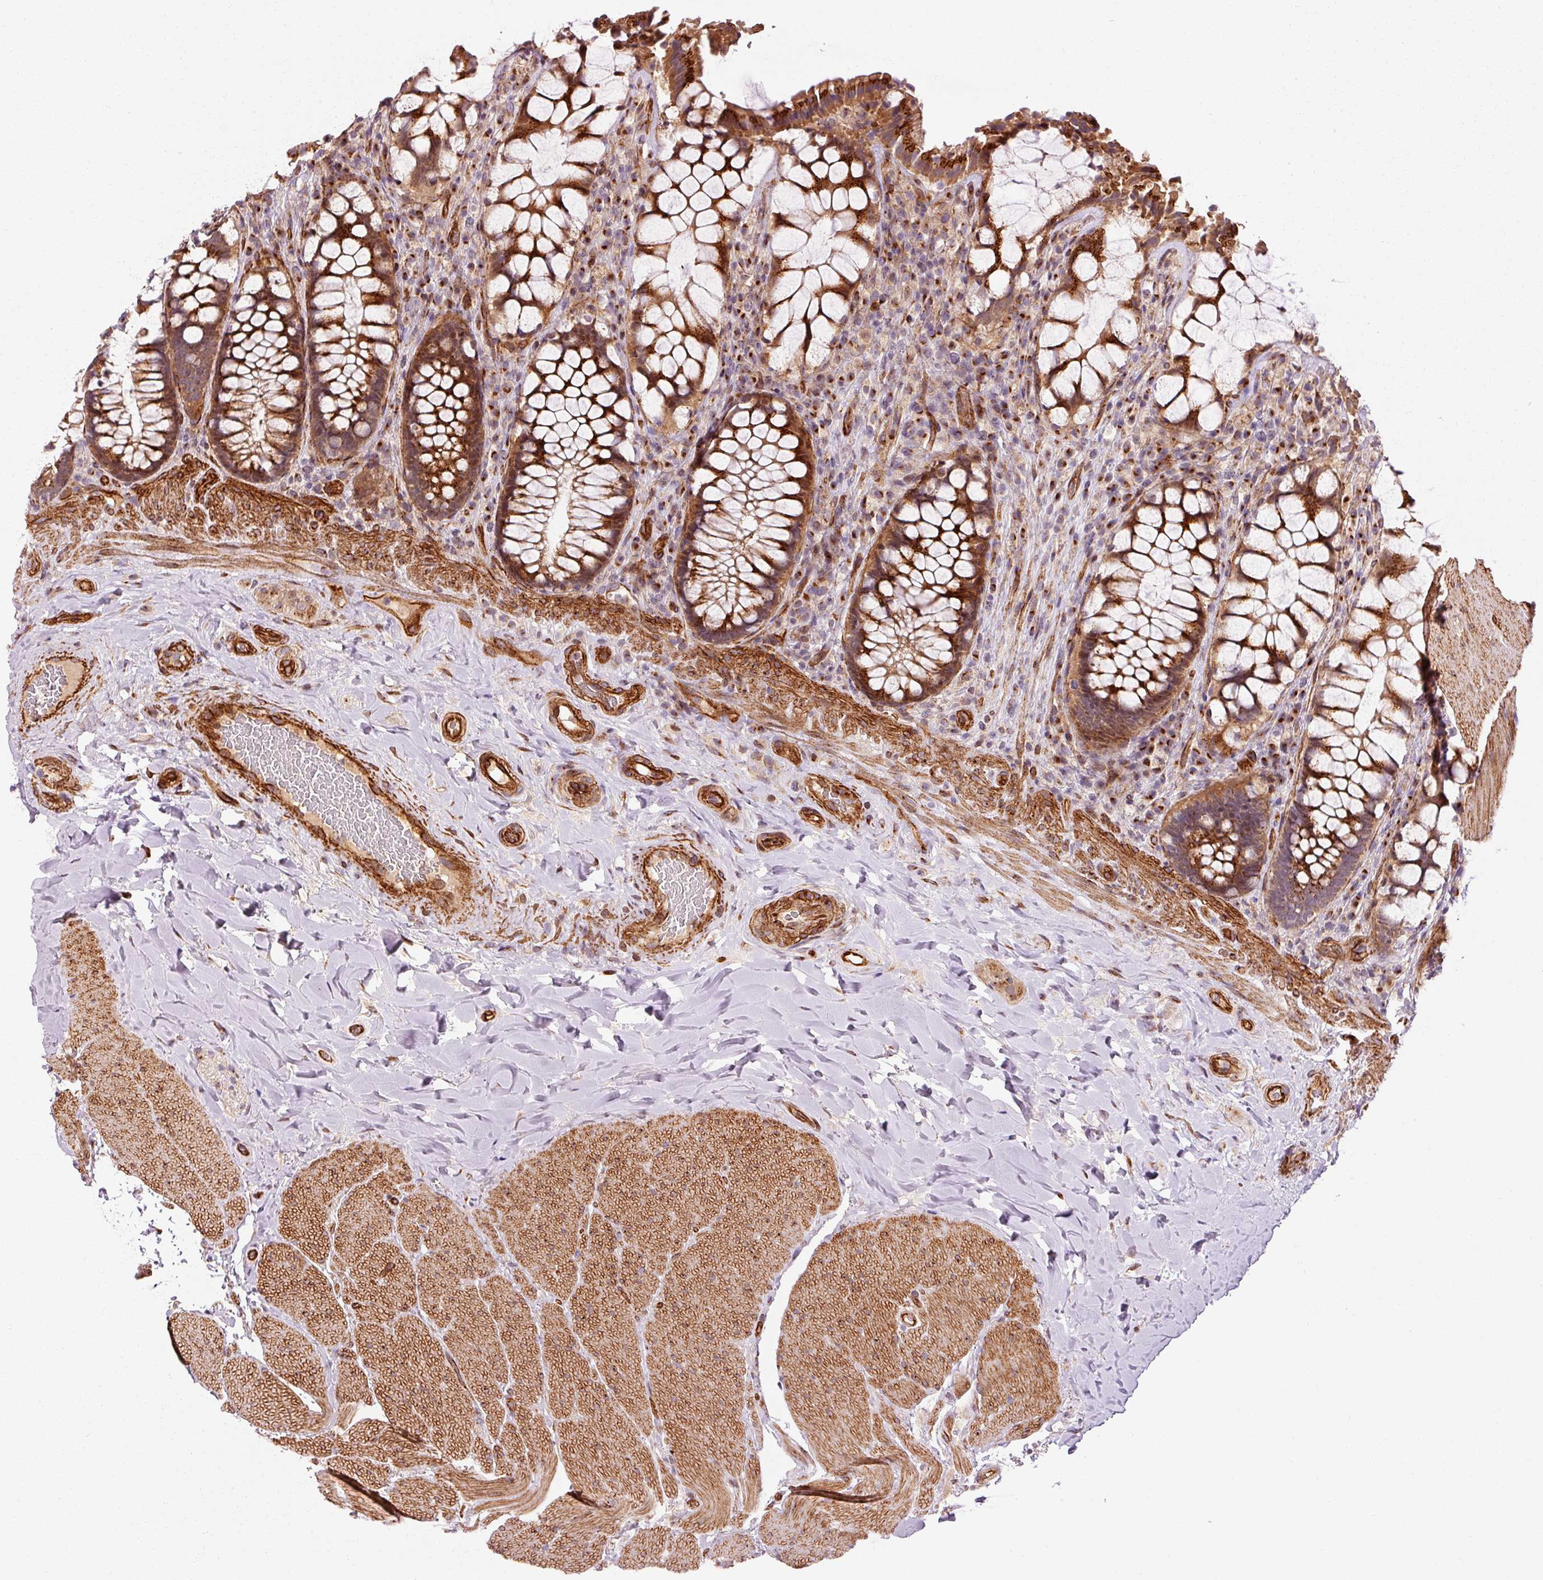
{"staining": {"intensity": "strong", "quantity": ">75%", "location": "cytoplasmic/membranous"}, "tissue": "rectum", "cell_type": "Glandular cells", "image_type": "normal", "snomed": [{"axis": "morphology", "description": "Normal tissue, NOS"}, {"axis": "topography", "description": "Rectum"}], "caption": "Protein staining of normal rectum shows strong cytoplasmic/membranous expression in approximately >75% of glandular cells. The staining was performed using DAB to visualize the protein expression in brown, while the nuclei were stained in blue with hematoxylin (Magnification: 20x).", "gene": "LIMK2", "patient": {"sex": "female", "age": 58}}